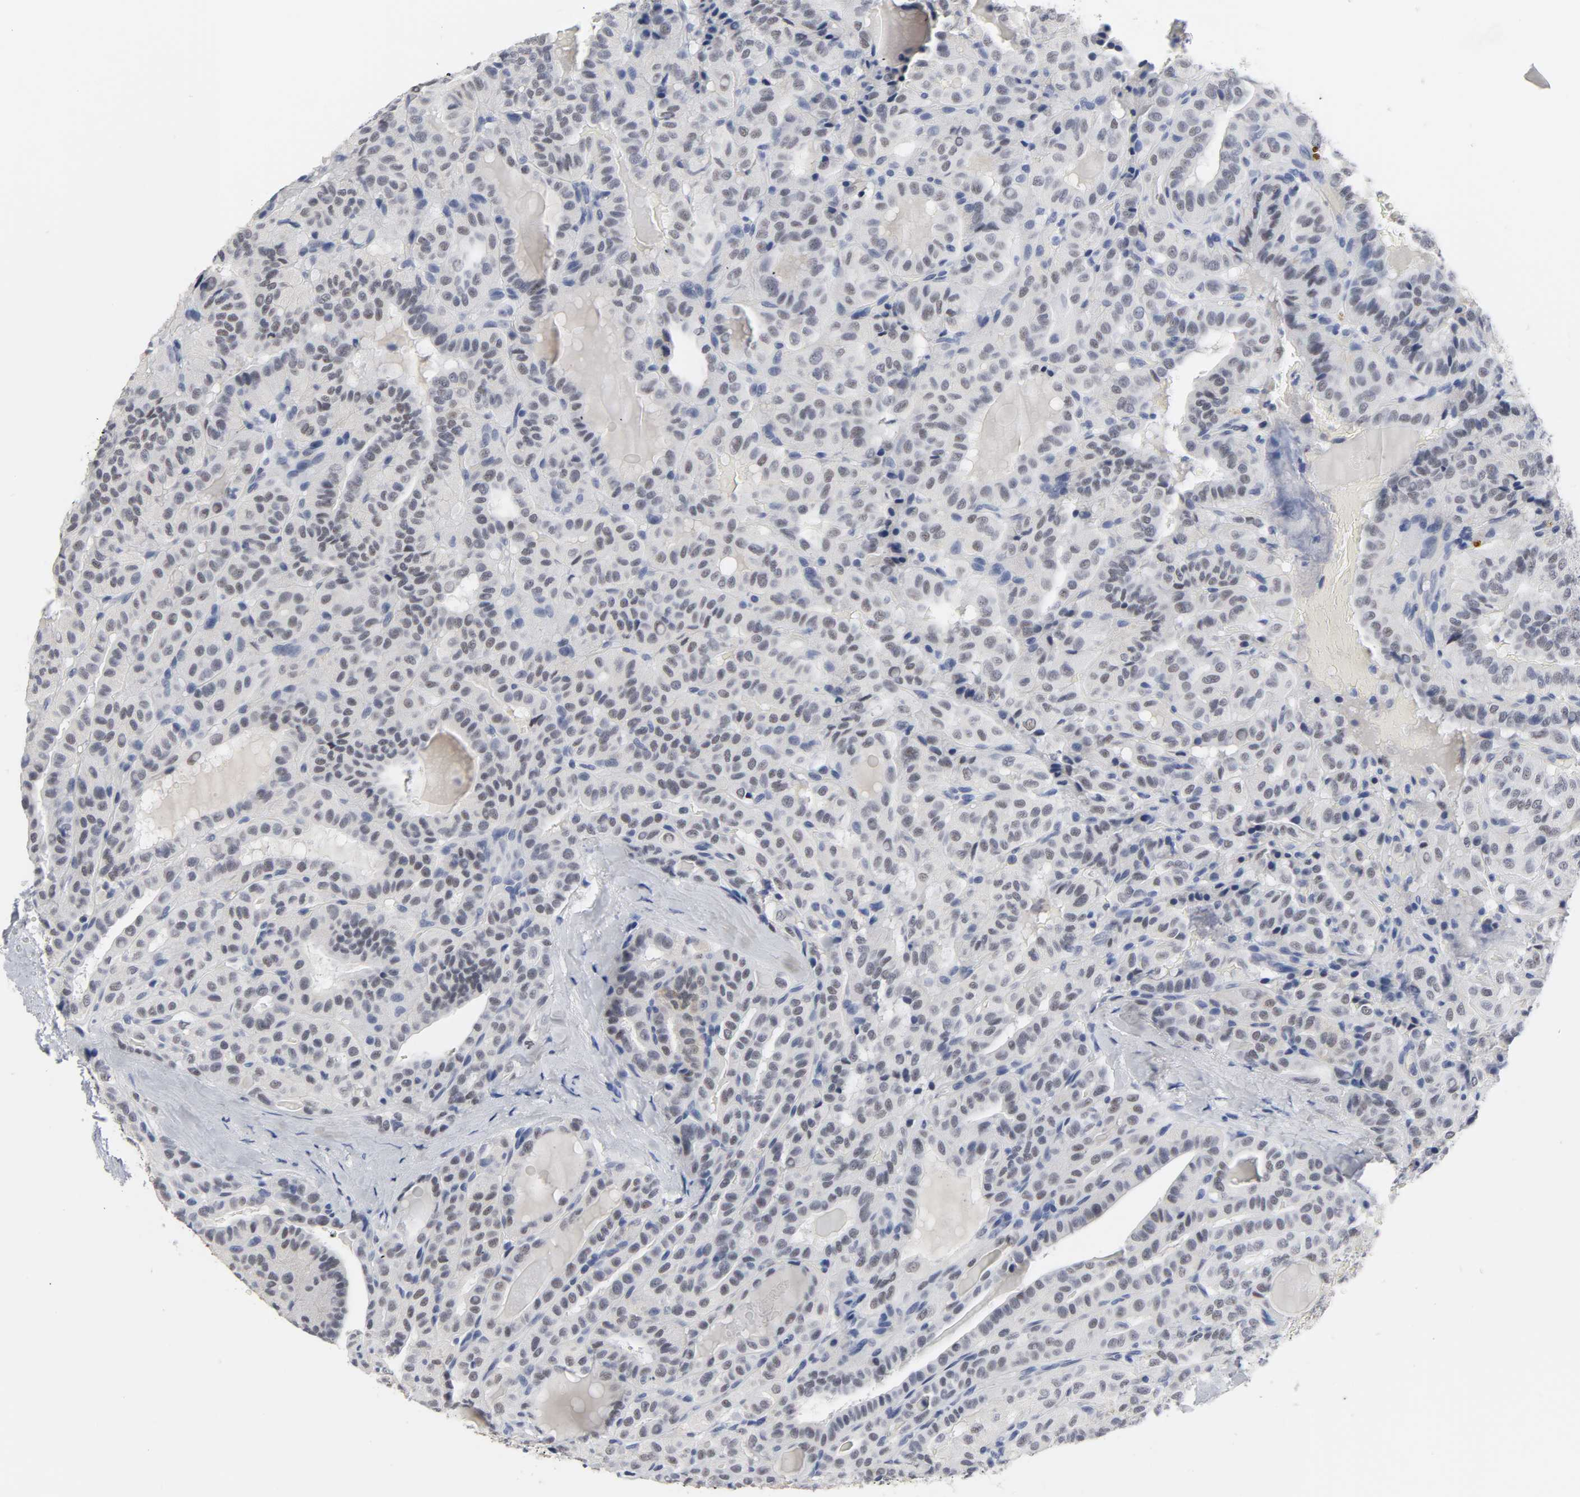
{"staining": {"intensity": "negative", "quantity": "none", "location": "none"}, "tissue": "thyroid cancer", "cell_type": "Tumor cells", "image_type": "cancer", "snomed": [{"axis": "morphology", "description": "Papillary adenocarcinoma, NOS"}, {"axis": "topography", "description": "Thyroid gland"}], "caption": "The image reveals no significant staining in tumor cells of thyroid papillary adenocarcinoma.", "gene": "GRHL2", "patient": {"sex": "male", "age": 77}}